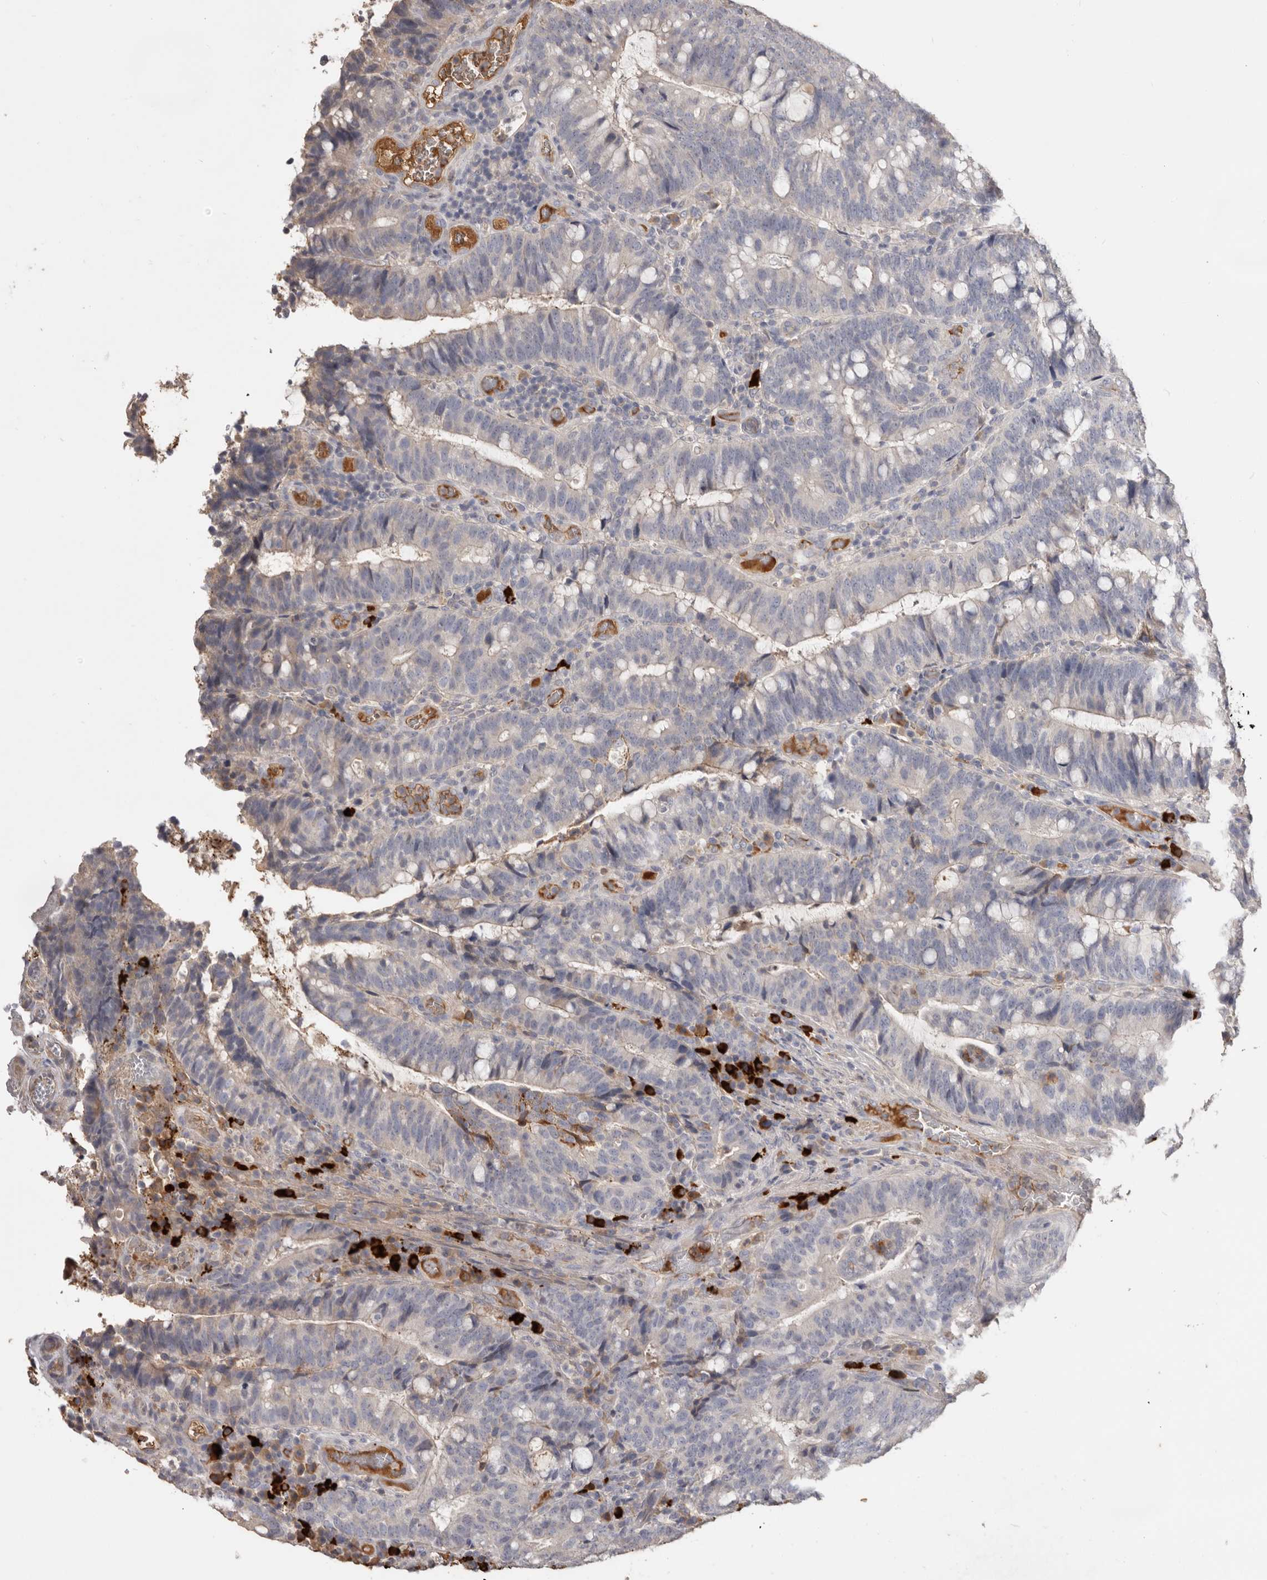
{"staining": {"intensity": "negative", "quantity": "none", "location": "none"}, "tissue": "colorectal cancer", "cell_type": "Tumor cells", "image_type": "cancer", "snomed": [{"axis": "morphology", "description": "Adenocarcinoma, NOS"}, {"axis": "topography", "description": "Colon"}], "caption": "Photomicrograph shows no protein staining in tumor cells of colorectal cancer tissue.", "gene": "HCAR2", "patient": {"sex": "female", "age": 66}}